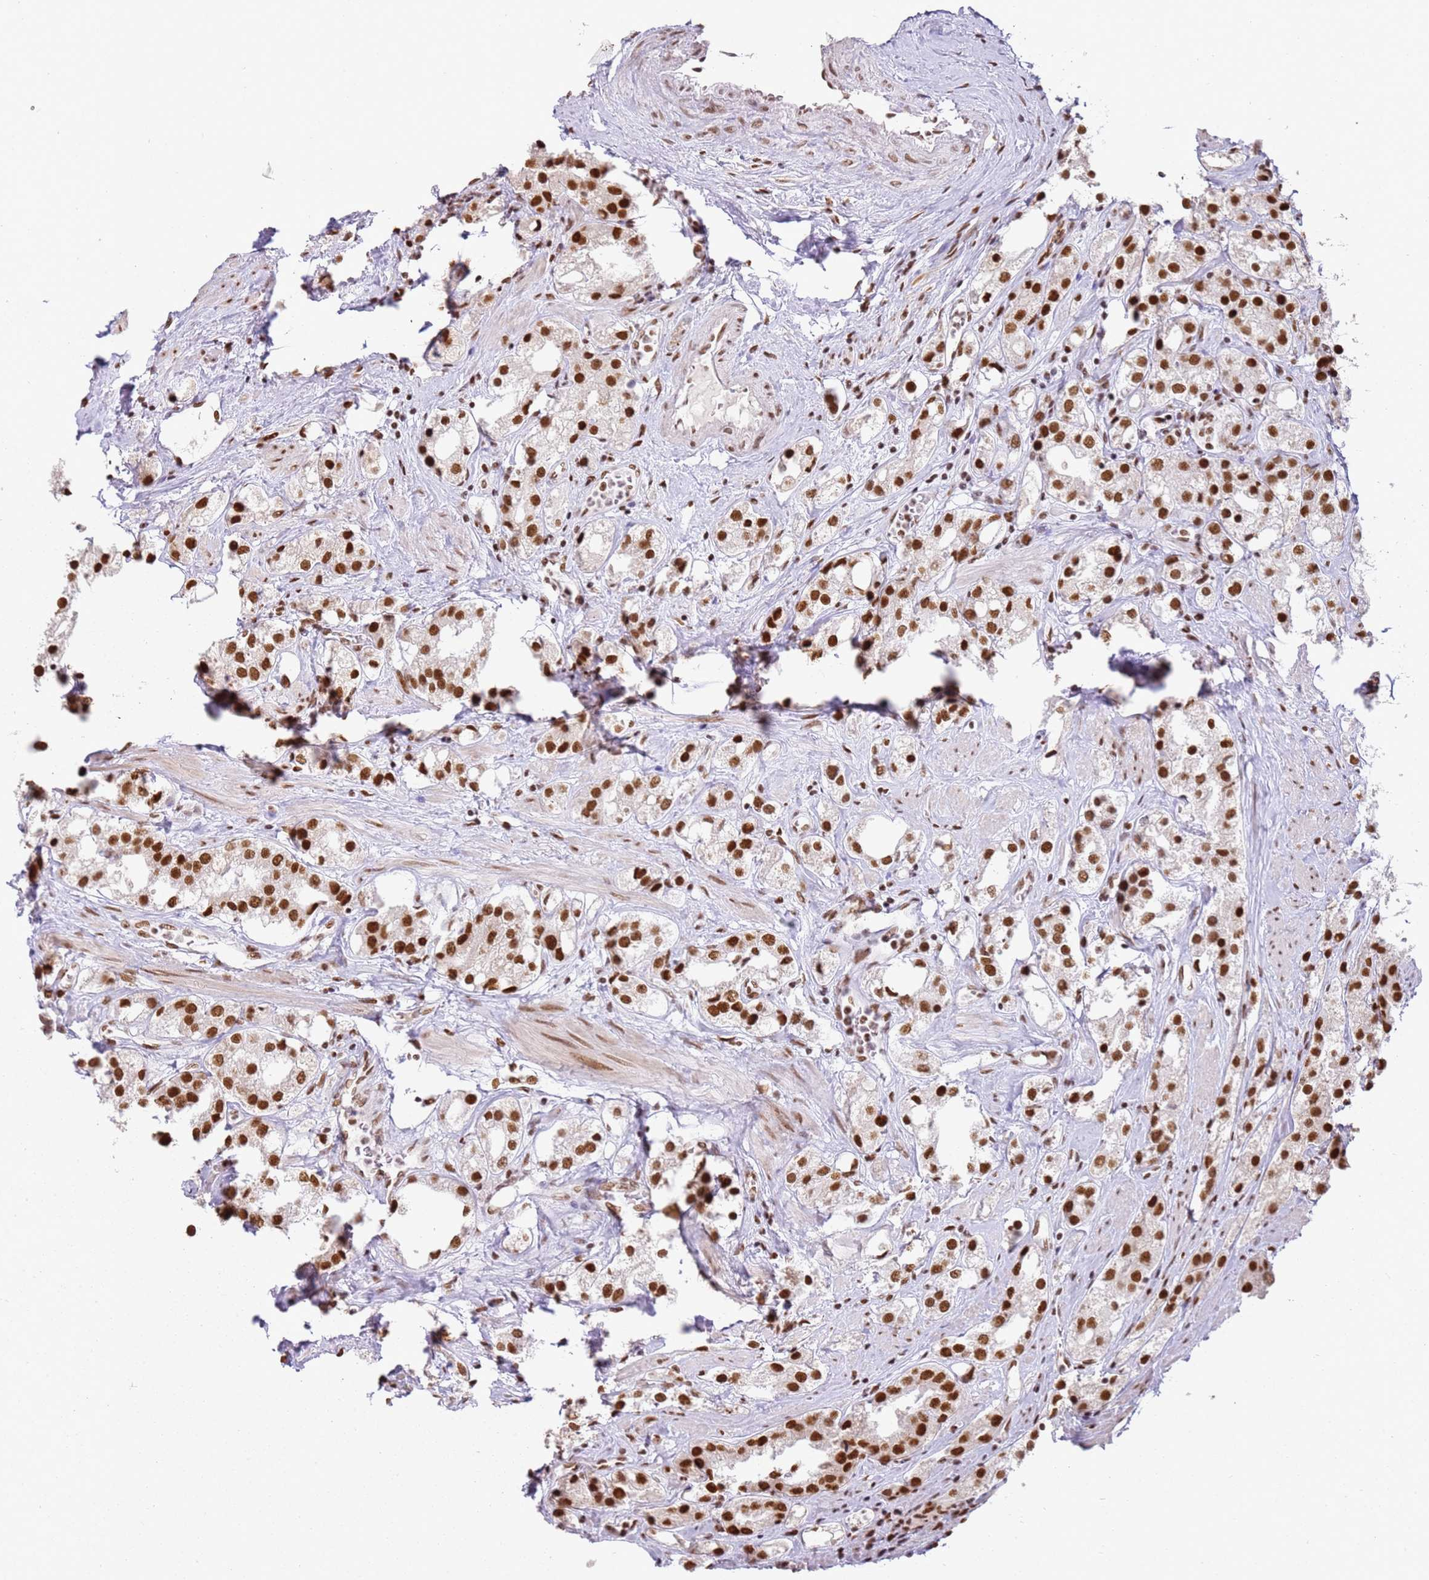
{"staining": {"intensity": "moderate", "quantity": ">75%", "location": "nuclear"}, "tissue": "prostate cancer", "cell_type": "Tumor cells", "image_type": "cancer", "snomed": [{"axis": "morphology", "description": "Adenocarcinoma, NOS"}, {"axis": "topography", "description": "Prostate"}], "caption": "Immunohistochemistry (IHC) (DAB) staining of human prostate cancer exhibits moderate nuclear protein expression in approximately >75% of tumor cells.", "gene": "TENT4A", "patient": {"sex": "male", "age": 79}}